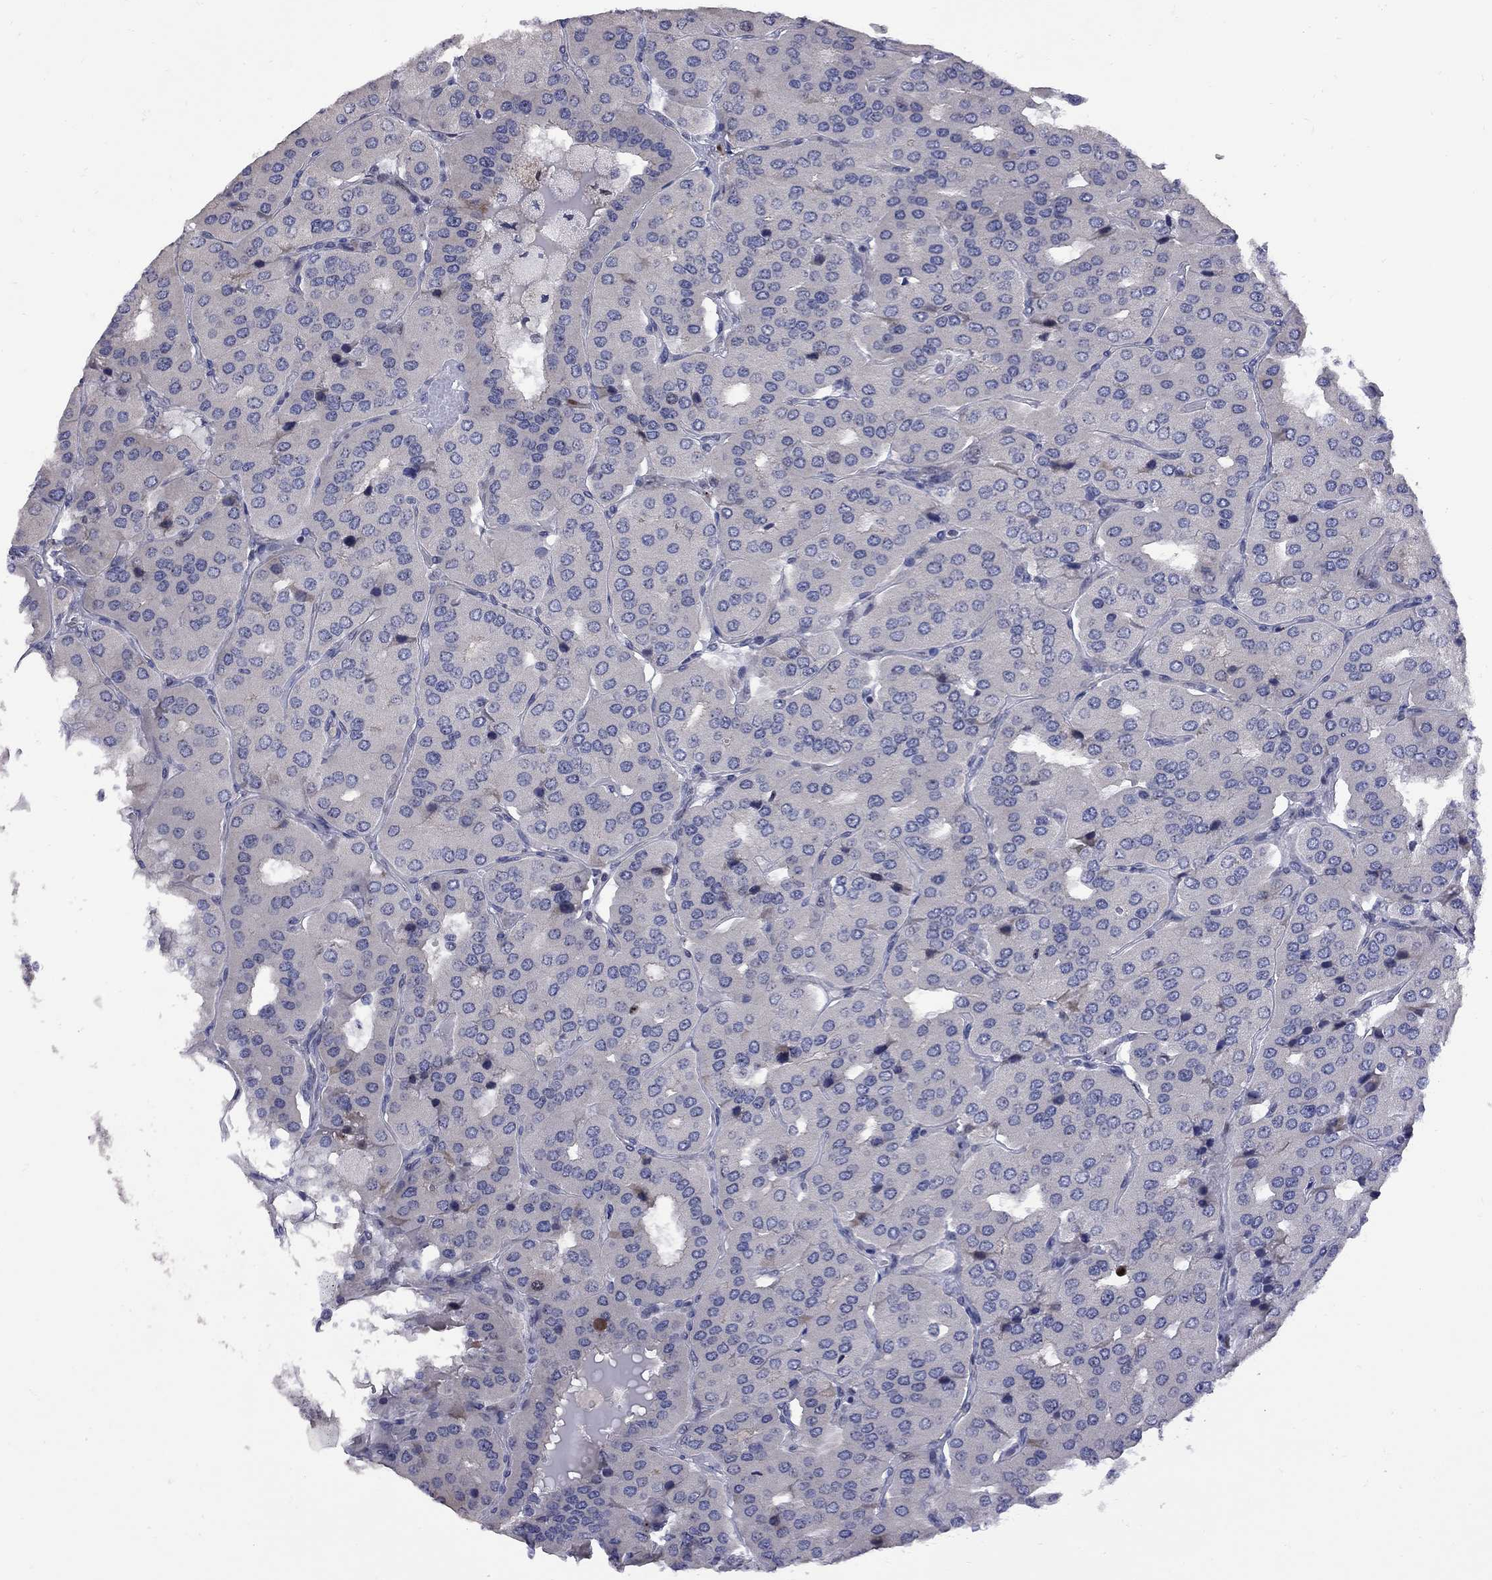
{"staining": {"intensity": "negative", "quantity": "none", "location": "none"}, "tissue": "parathyroid gland", "cell_type": "Glandular cells", "image_type": "normal", "snomed": [{"axis": "morphology", "description": "Normal tissue, NOS"}, {"axis": "morphology", "description": "Adenoma, NOS"}, {"axis": "topography", "description": "Parathyroid gland"}], "caption": "Immunohistochemistry histopathology image of unremarkable parathyroid gland stained for a protein (brown), which demonstrates no positivity in glandular cells.", "gene": "DHX33", "patient": {"sex": "female", "age": 86}}